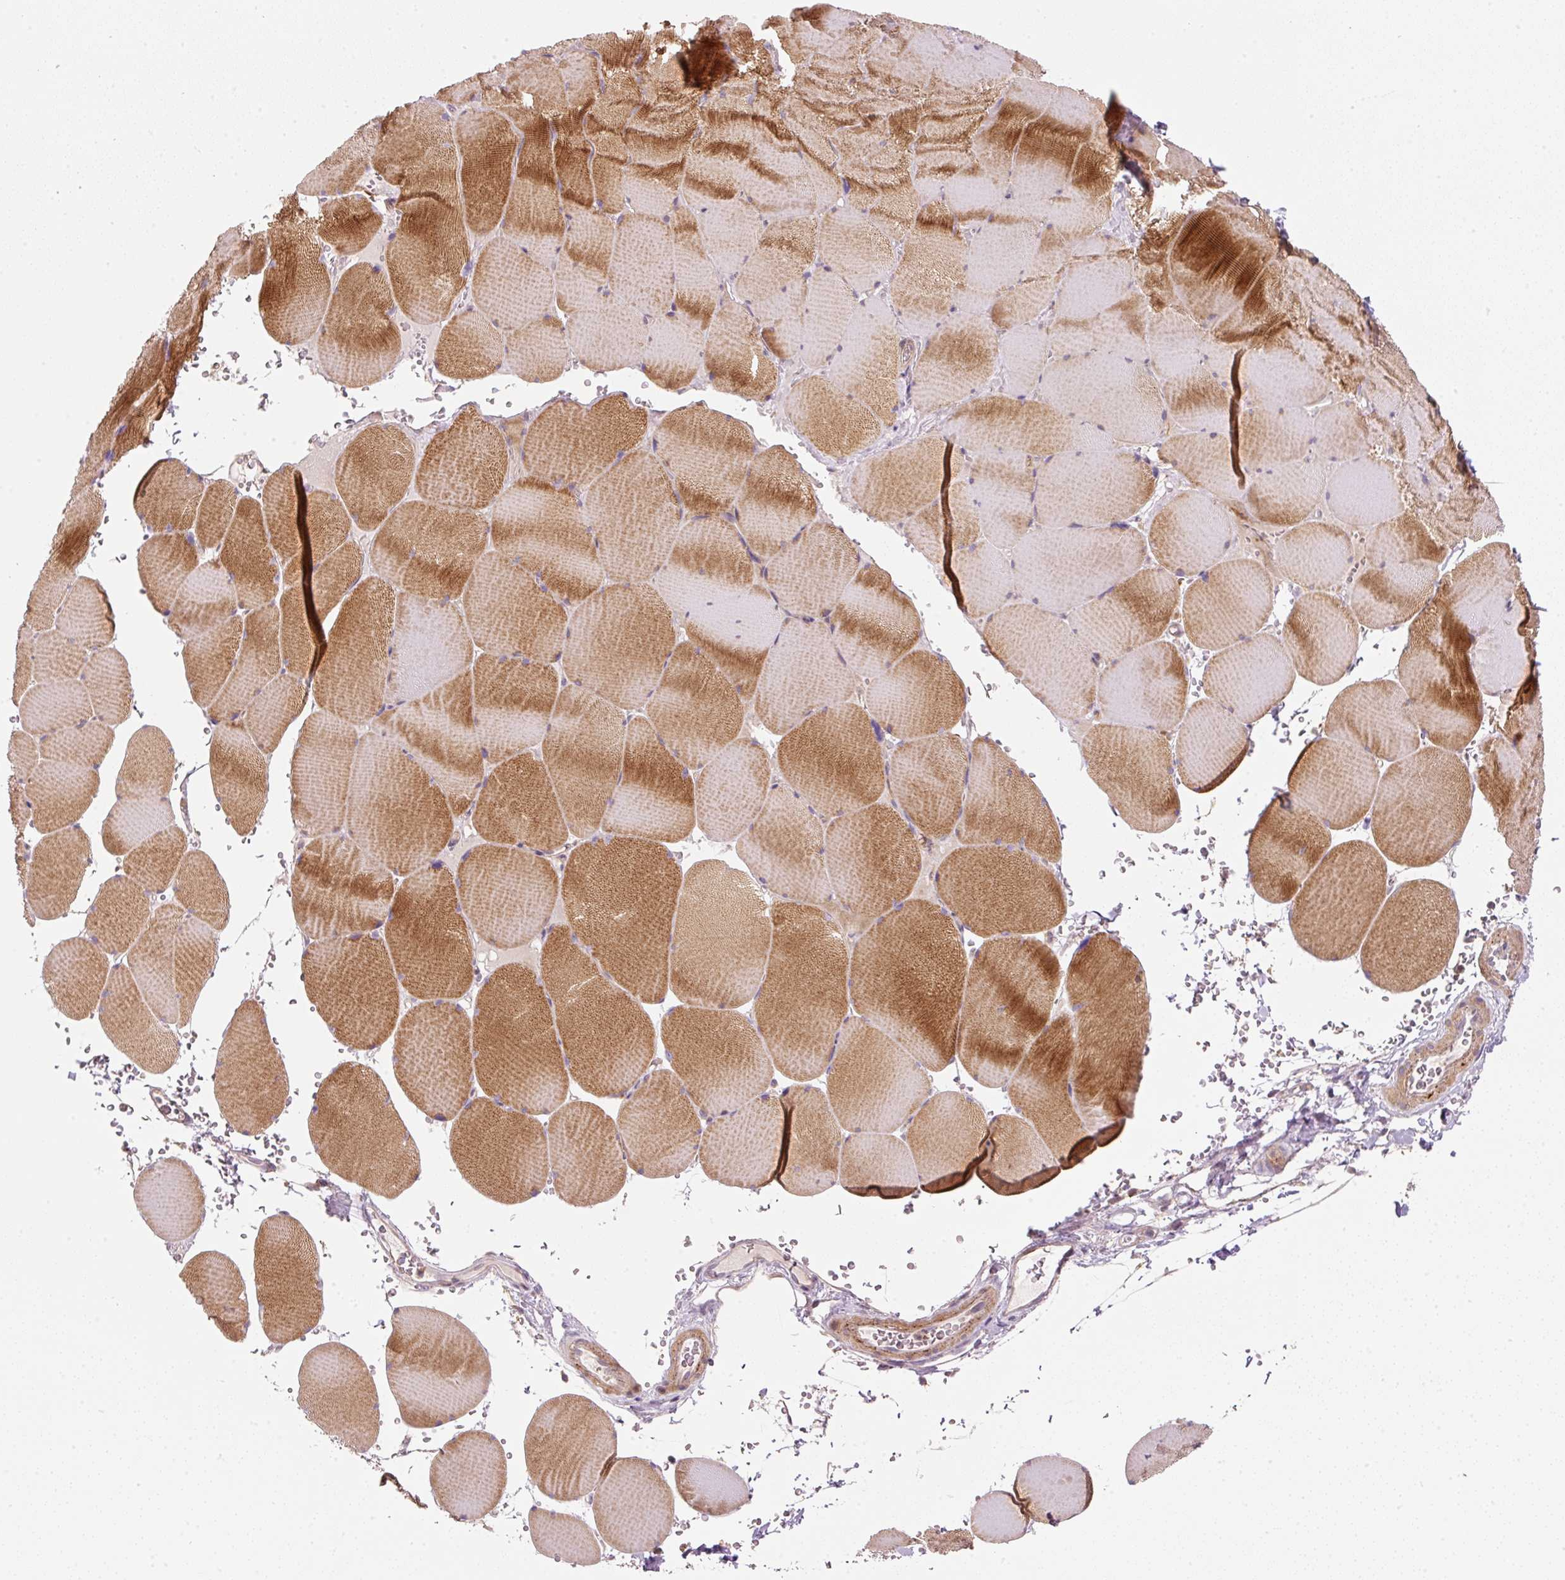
{"staining": {"intensity": "strong", "quantity": "25%-75%", "location": "cytoplasmic/membranous"}, "tissue": "skeletal muscle", "cell_type": "Myocytes", "image_type": "normal", "snomed": [{"axis": "morphology", "description": "Normal tissue, NOS"}, {"axis": "topography", "description": "Skeletal muscle"}, {"axis": "topography", "description": "Head-Neck"}], "caption": "Myocytes demonstrate high levels of strong cytoplasmic/membranous expression in about 25%-75% of cells in normal skeletal muscle. Nuclei are stained in blue.", "gene": "TIRAP", "patient": {"sex": "male", "age": 66}}